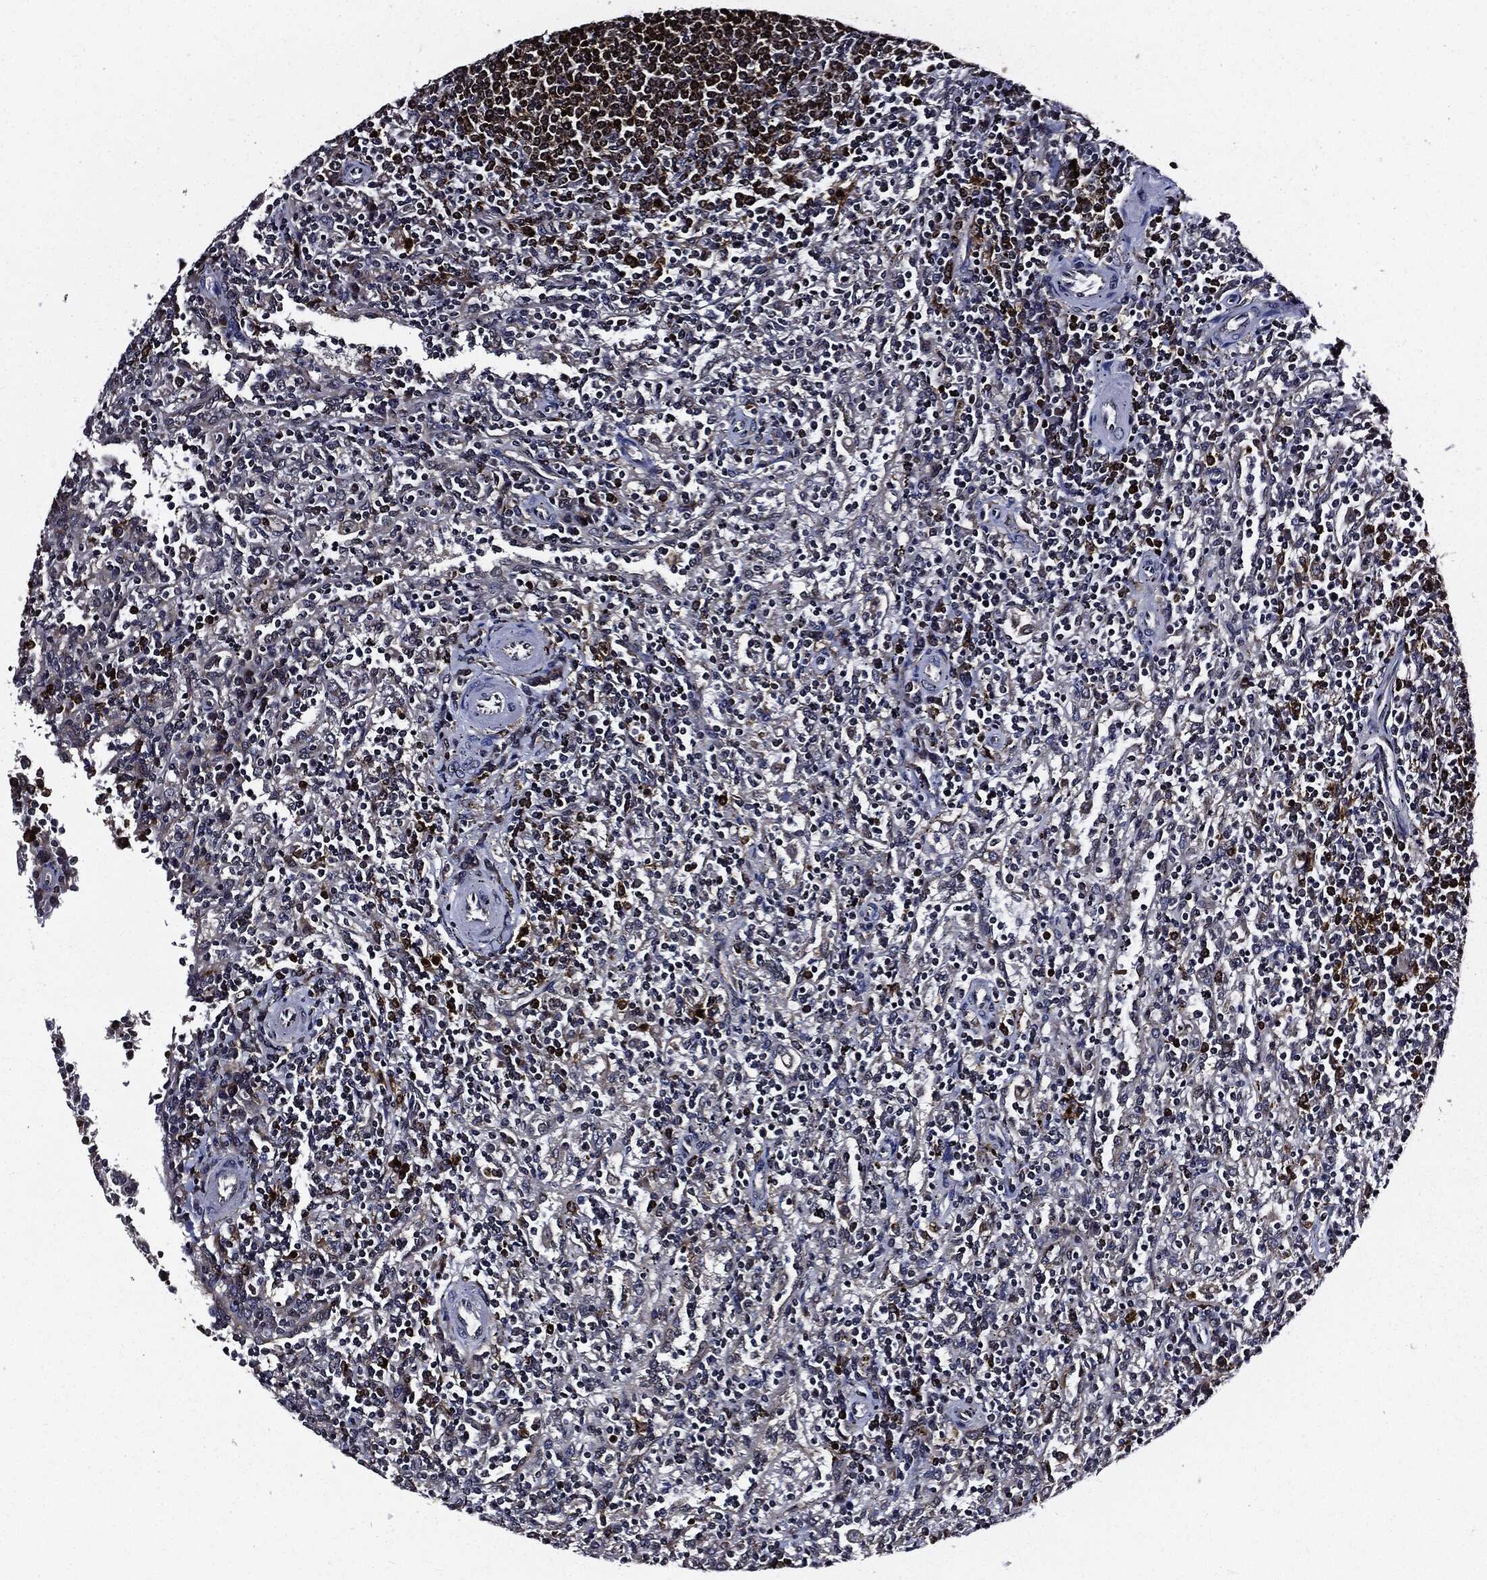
{"staining": {"intensity": "strong", "quantity": "<25%", "location": "cytoplasmic/membranous,nuclear"}, "tissue": "lymphoma", "cell_type": "Tumor cells", "image_type": "cancer", "snomed": [{"axis": "morphology", "description": "Malignant lymphoma, non-Hodgkin's type, Low grade"}, {"axis": "topography", "description": "Spleen"}], "caption": "This micrograph reveals malignant lymphoma, non-Hodgkin's type (low-grade) stained with immunohistochemistry (IHC) to label a protein in brown. The cytoplasmic/membranous and nuclear of tumor cells show strong positivity for the protein. Nuclei are counter-stained blue.", "gene": "SUGT1", "patient": {"sex": "male", "age": 62}}